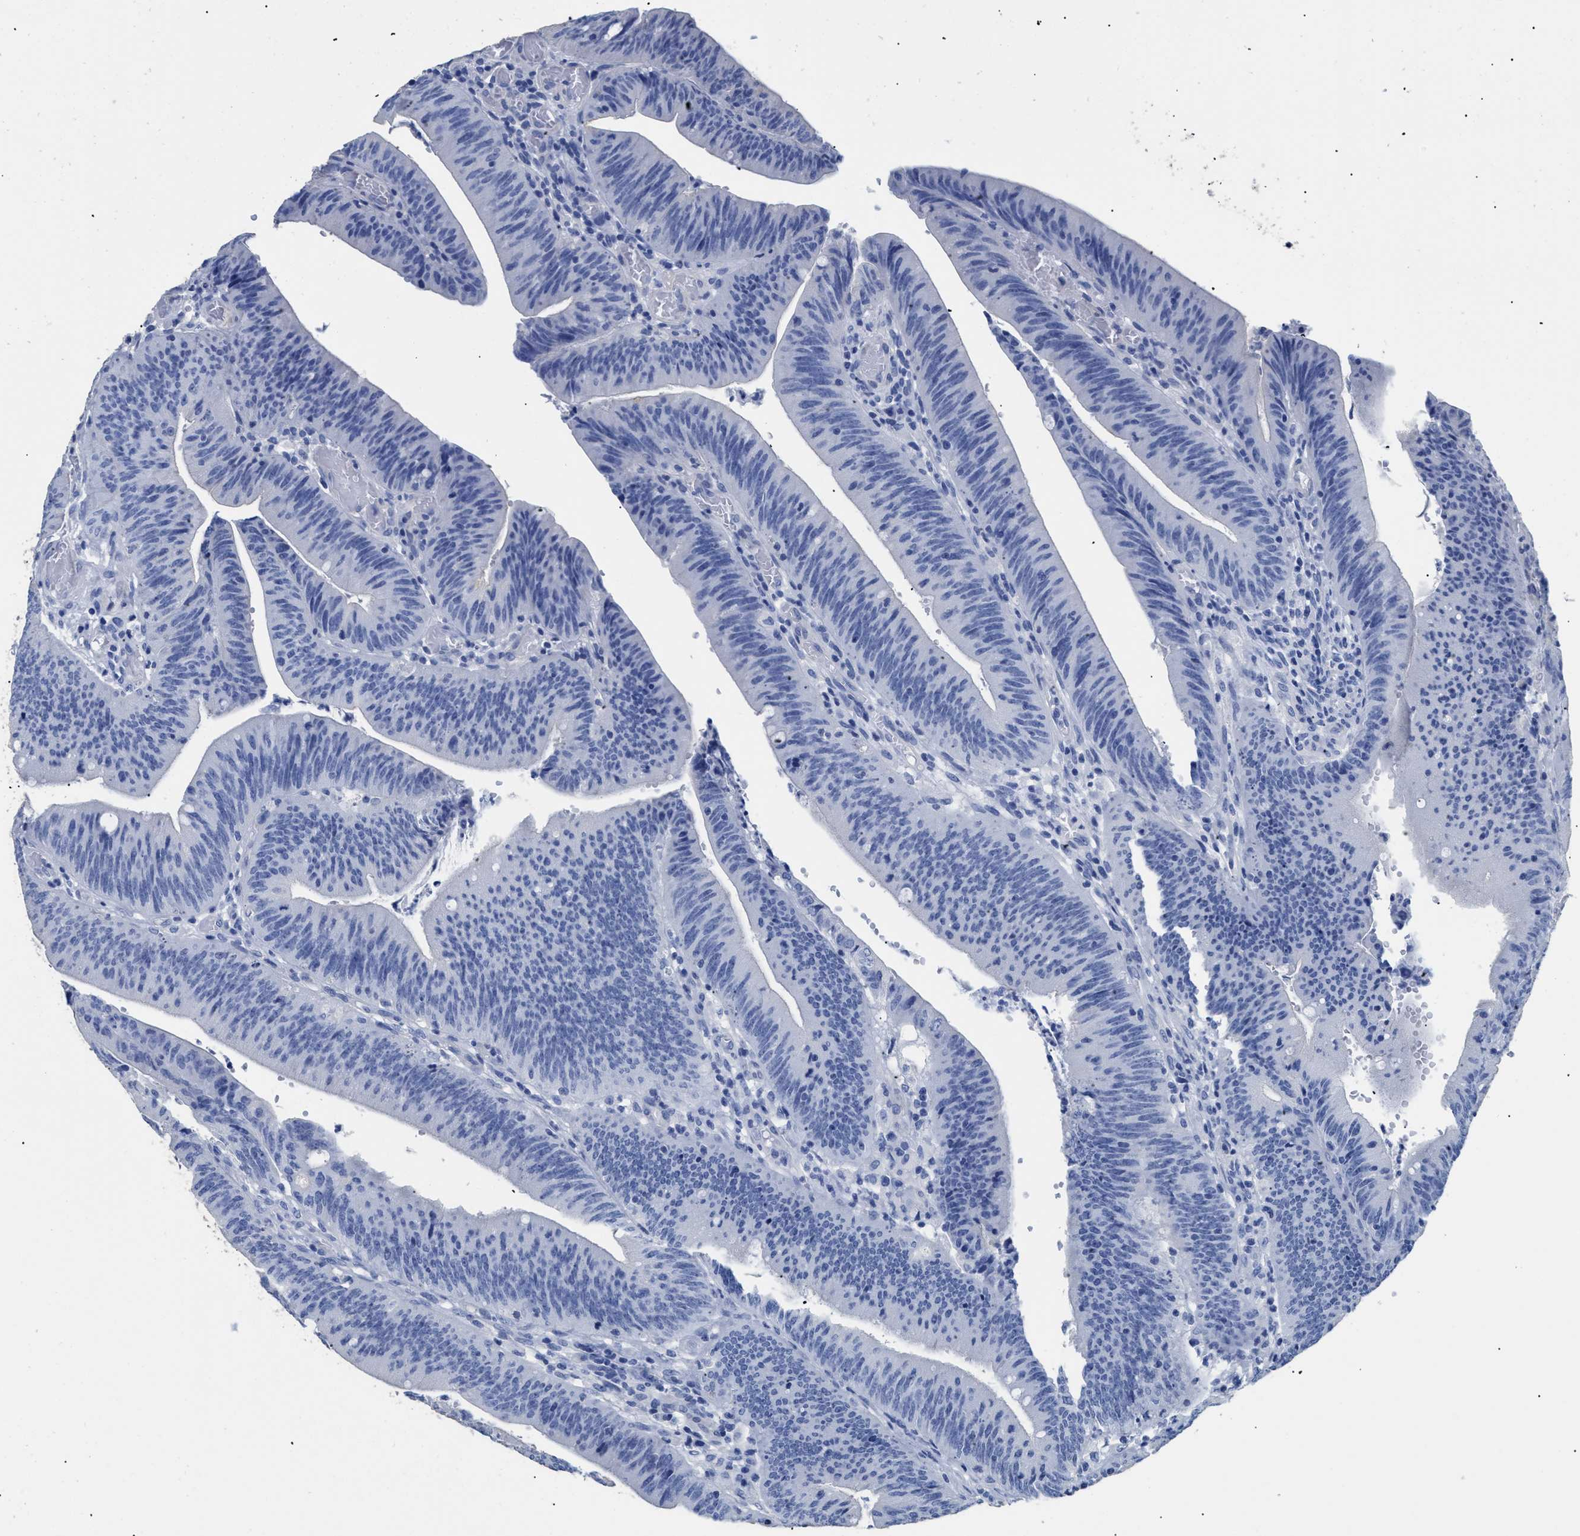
{"staining": {"intensity": "negative", "quantity": "none", "location": "none"}, "tissue": "colorectal cancer", "cell_type": "Tumor cells", "image_type": "cancer", "snomed": [{"axis": "morphology", "description": "Normal tissue, NOS"}, {"axis": "morphology", "description": "Adenocarcinoma, NOS"}, {"axis": "topography", "description": "Rectum"}], "caption": "This is a photomicrograph of immunohistochemistry (IHC) staining of colorectal adenocarcinoma, which shows no staining in tumor cells. Brightfield microscopy of immunohistochemistry stained with DAB (brown) and hematoxylin (blue), captured at high magnification.", "gene": "DLC1", "patient": {"sex": "female", "age": 66}}